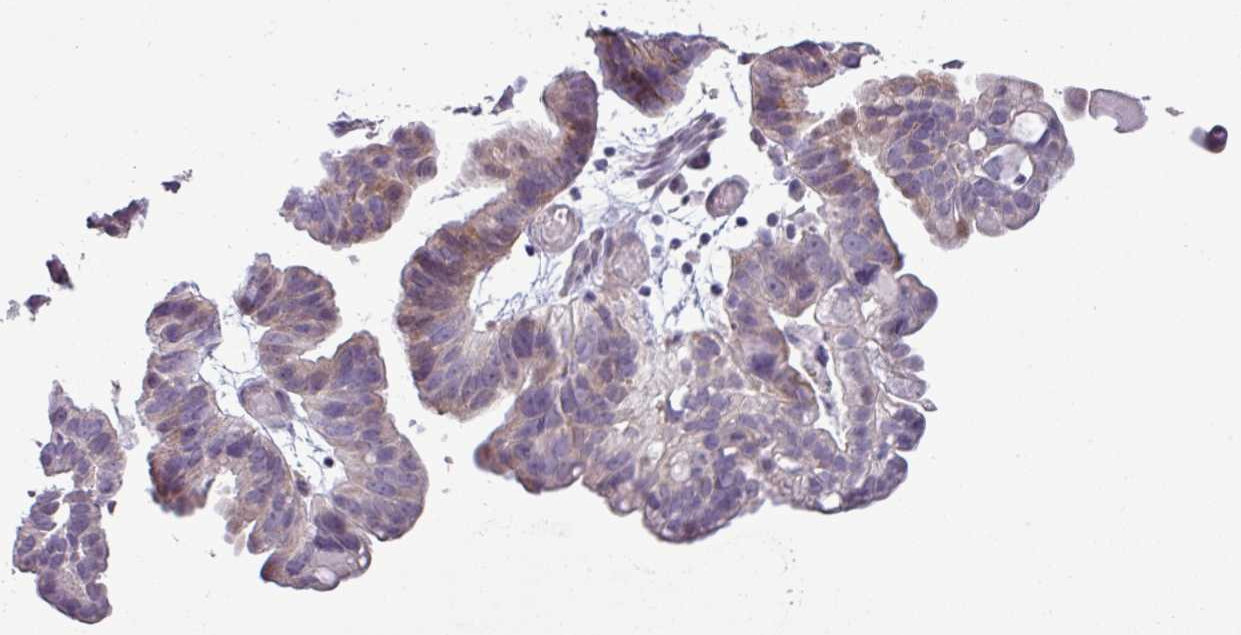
{"staining": {"intensity": "moderate", "quantity": "25%-75%", "location": "cytoplasmic/membranous"}, "tissue": "ovarian cancer", "cell_type": "Tumor cells", "image_type": "cancer", "snomed": [{"axis": "morphology", "description": "Cystadenocarcinoma, serous, NOS"}, {"axis": "topography", "description": "Ovary"}], "caption": "Protein expression analysis of ovarian serous cystadenocarcinoma shows moderate cytoplasmic/membranous staining in approximately 25%-75% of tumor cells.", "gene": "GPT2", "patient": {"sex": "female", "age": 56}}